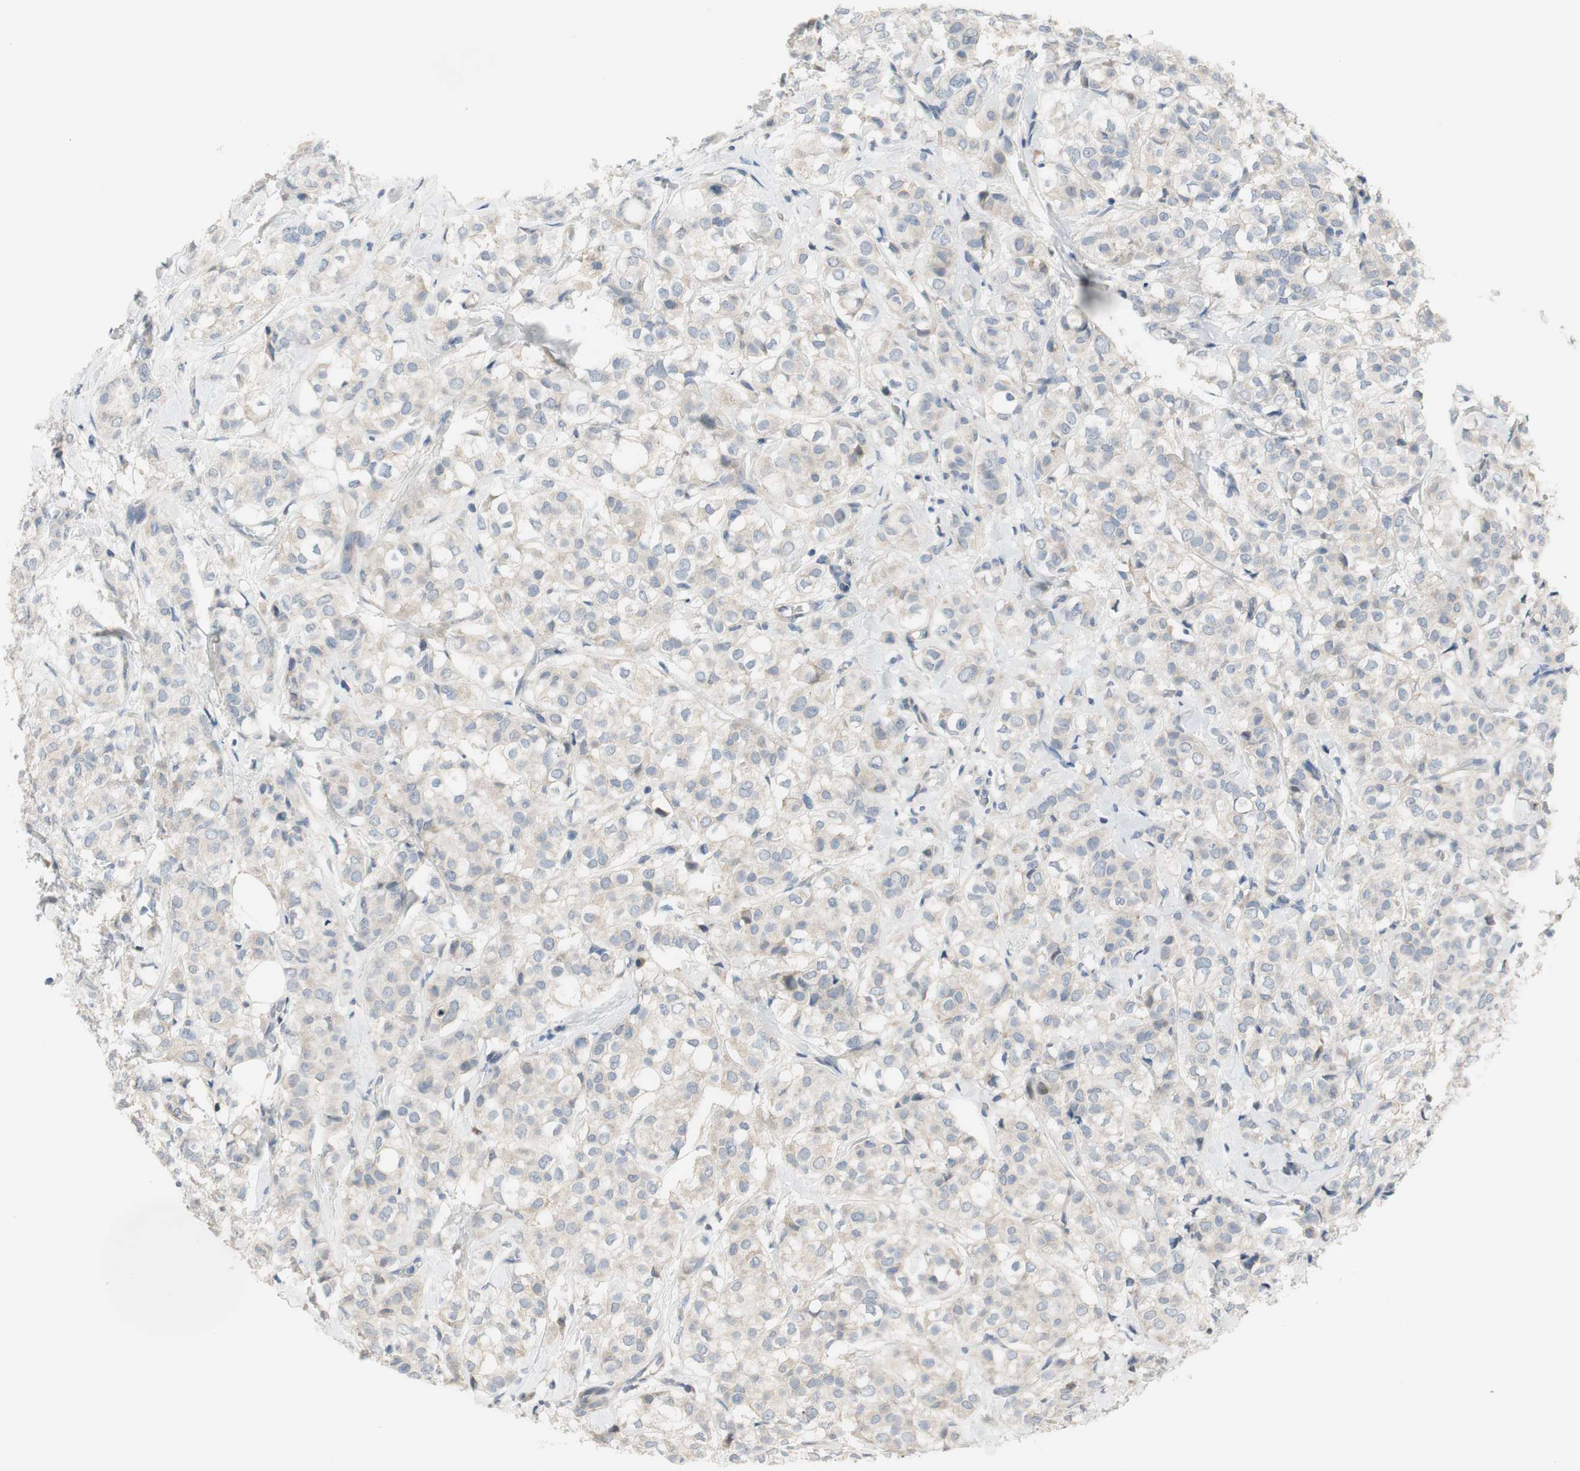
{"staining": {"intensity": "negative", "quantity": "none", "location": "none"}, "tissue": "breast cancer", "cell_type": "Tumor cells", "image_type": "cancer", "snomed": [{"axis": "morphology", "description": "Lobular carcinoma"}, {"axis": "topography", "description": "Breast"}], "caption": "Human breast cancer (lobular carcinoma) stained for a protein using immunohistochemistry (IHC) demonstrates no positivity in tumor cells.", "gene": "TACR3", "patient": {"sex": "female", "age": 60}}